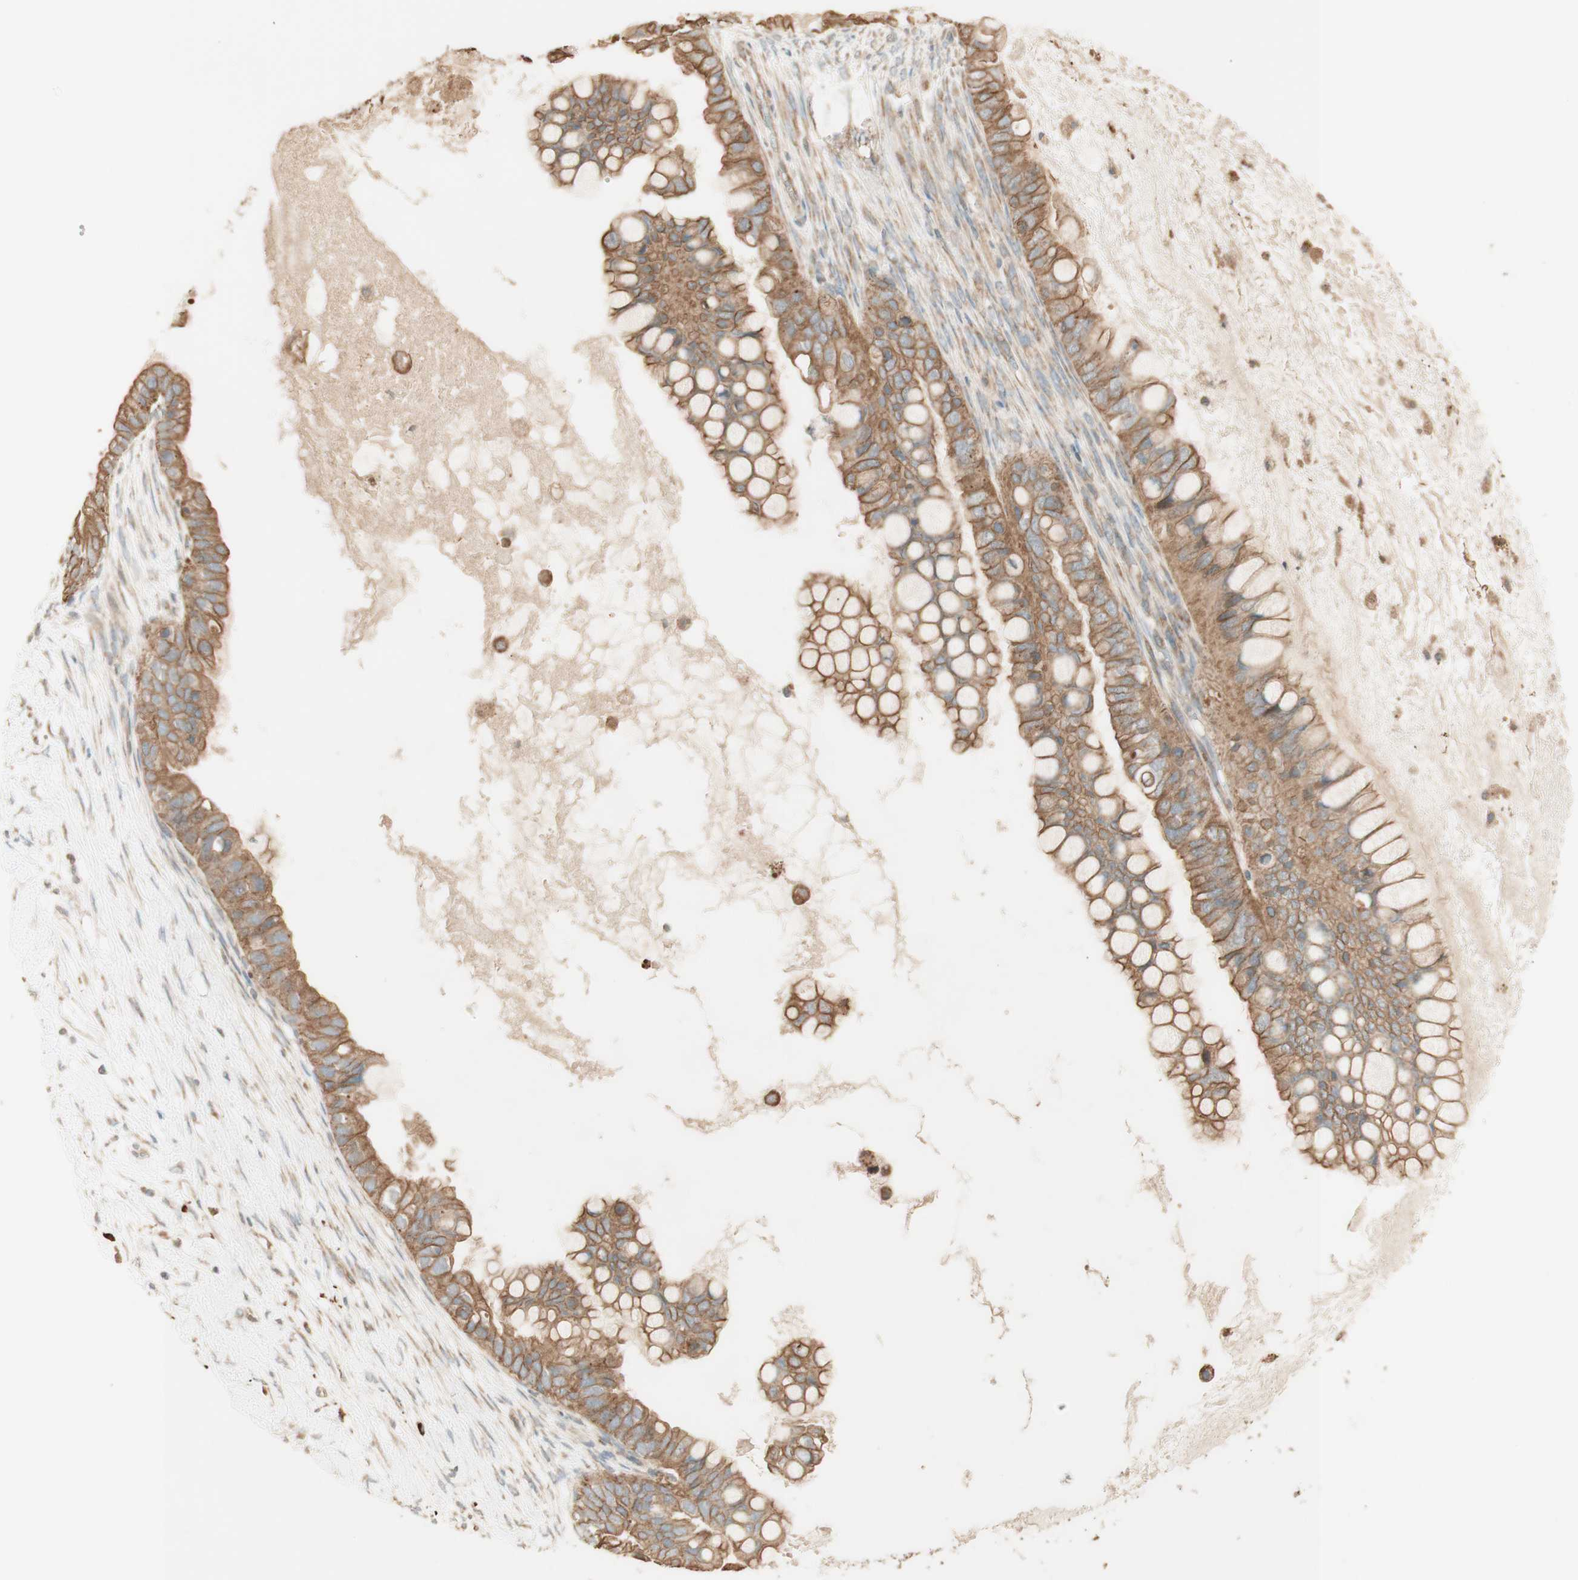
{"staining": {"intensity": "moderate", "quantity": ">75%", "location": "cytoplasmic/membranous"}, "tissue": "ovarian cancer", "cell_type": "Tumor cells", "image_type": "cancer", "snomed": [{"axis": "morphology", "description": "Cystadenocarcinoma, mucinous, NOS"}, {"axis": "topography", "description": "Ovary"}], "caption": "IHC staining of ovarian cancer (mucinous cystadenocarcinoma), which demonstrates medium levels of moderate cytoplasmic/membranous positivity in approximately >75% of tumor cells indicating moderate cytoplasmic/membranous protein positivity. The staining was performed using DAB (3,3'-diaminobenzidine) (brown) for protein detection and nuclei were counterstained in hematoxylin (blue).", "gene": "CLCN2", "patient": {"sex": "female", "age": 80}}